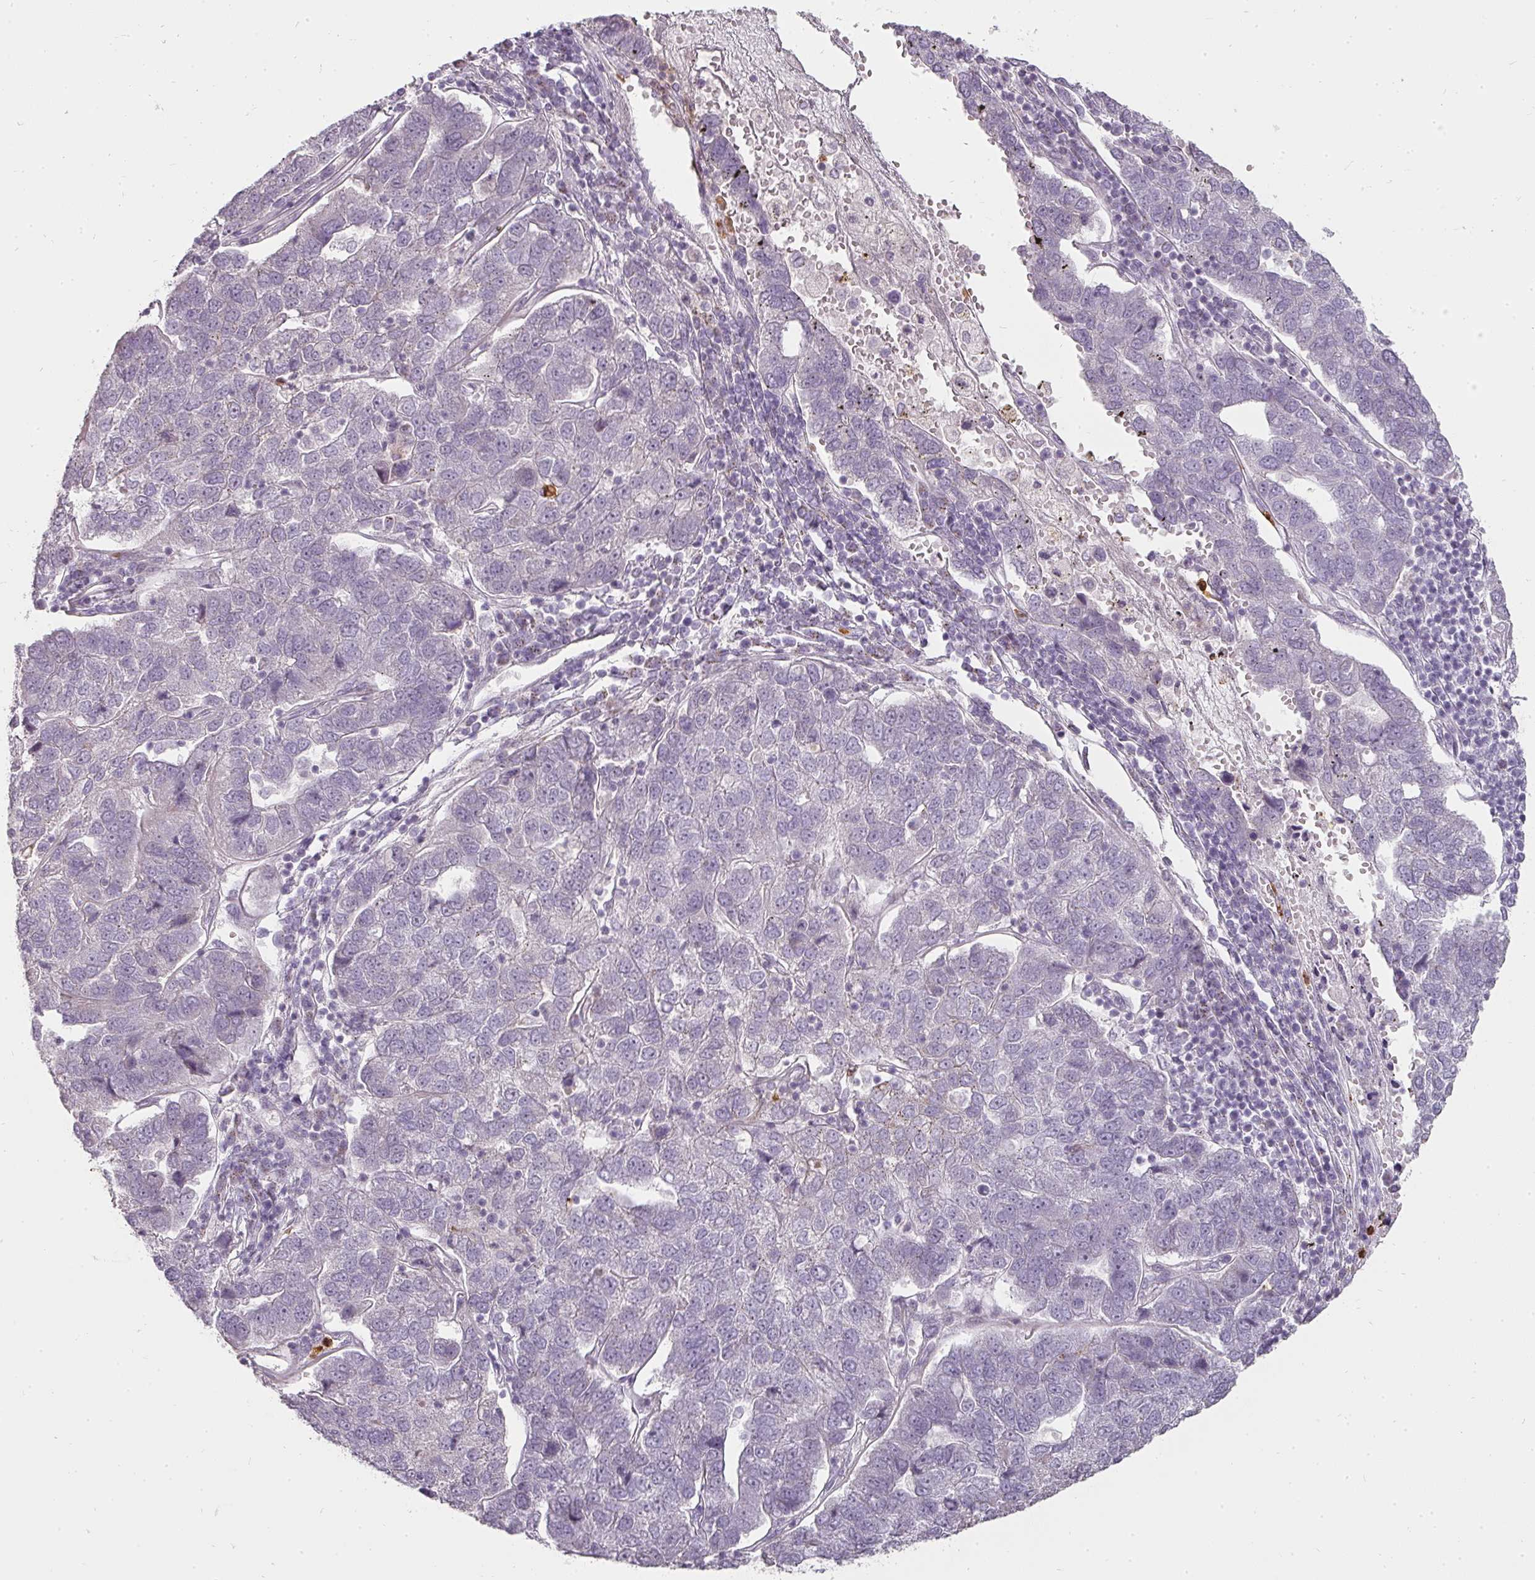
{"staining": {"intensity": "negative", "quantity": "none", "location": "none"}, "tissue": "pancreatic cancer", "cell_type": "Tumor cells", "image_type": "cancer", "snomed": [{"axis": "morphology", "description": "Adenocarcinoma, NOS"}, {"axis": "topography", "description": "Pancreas"}], "caption": "Immunohistochemistry micrograph of neoplastic tissue: human pancreatic cancer (adenocarcinoma) stained with DAB (3,3'-diaminobenzidine) reveals no significant protein staining in tumor cells. The staining was performed using DAB to visualize the protein expression in brown, while the nuclei were stained in blue with hematoxylin (Magnification: 20x).", "gene": "BIK", "patient": {"sex": "female", "age": 61}}